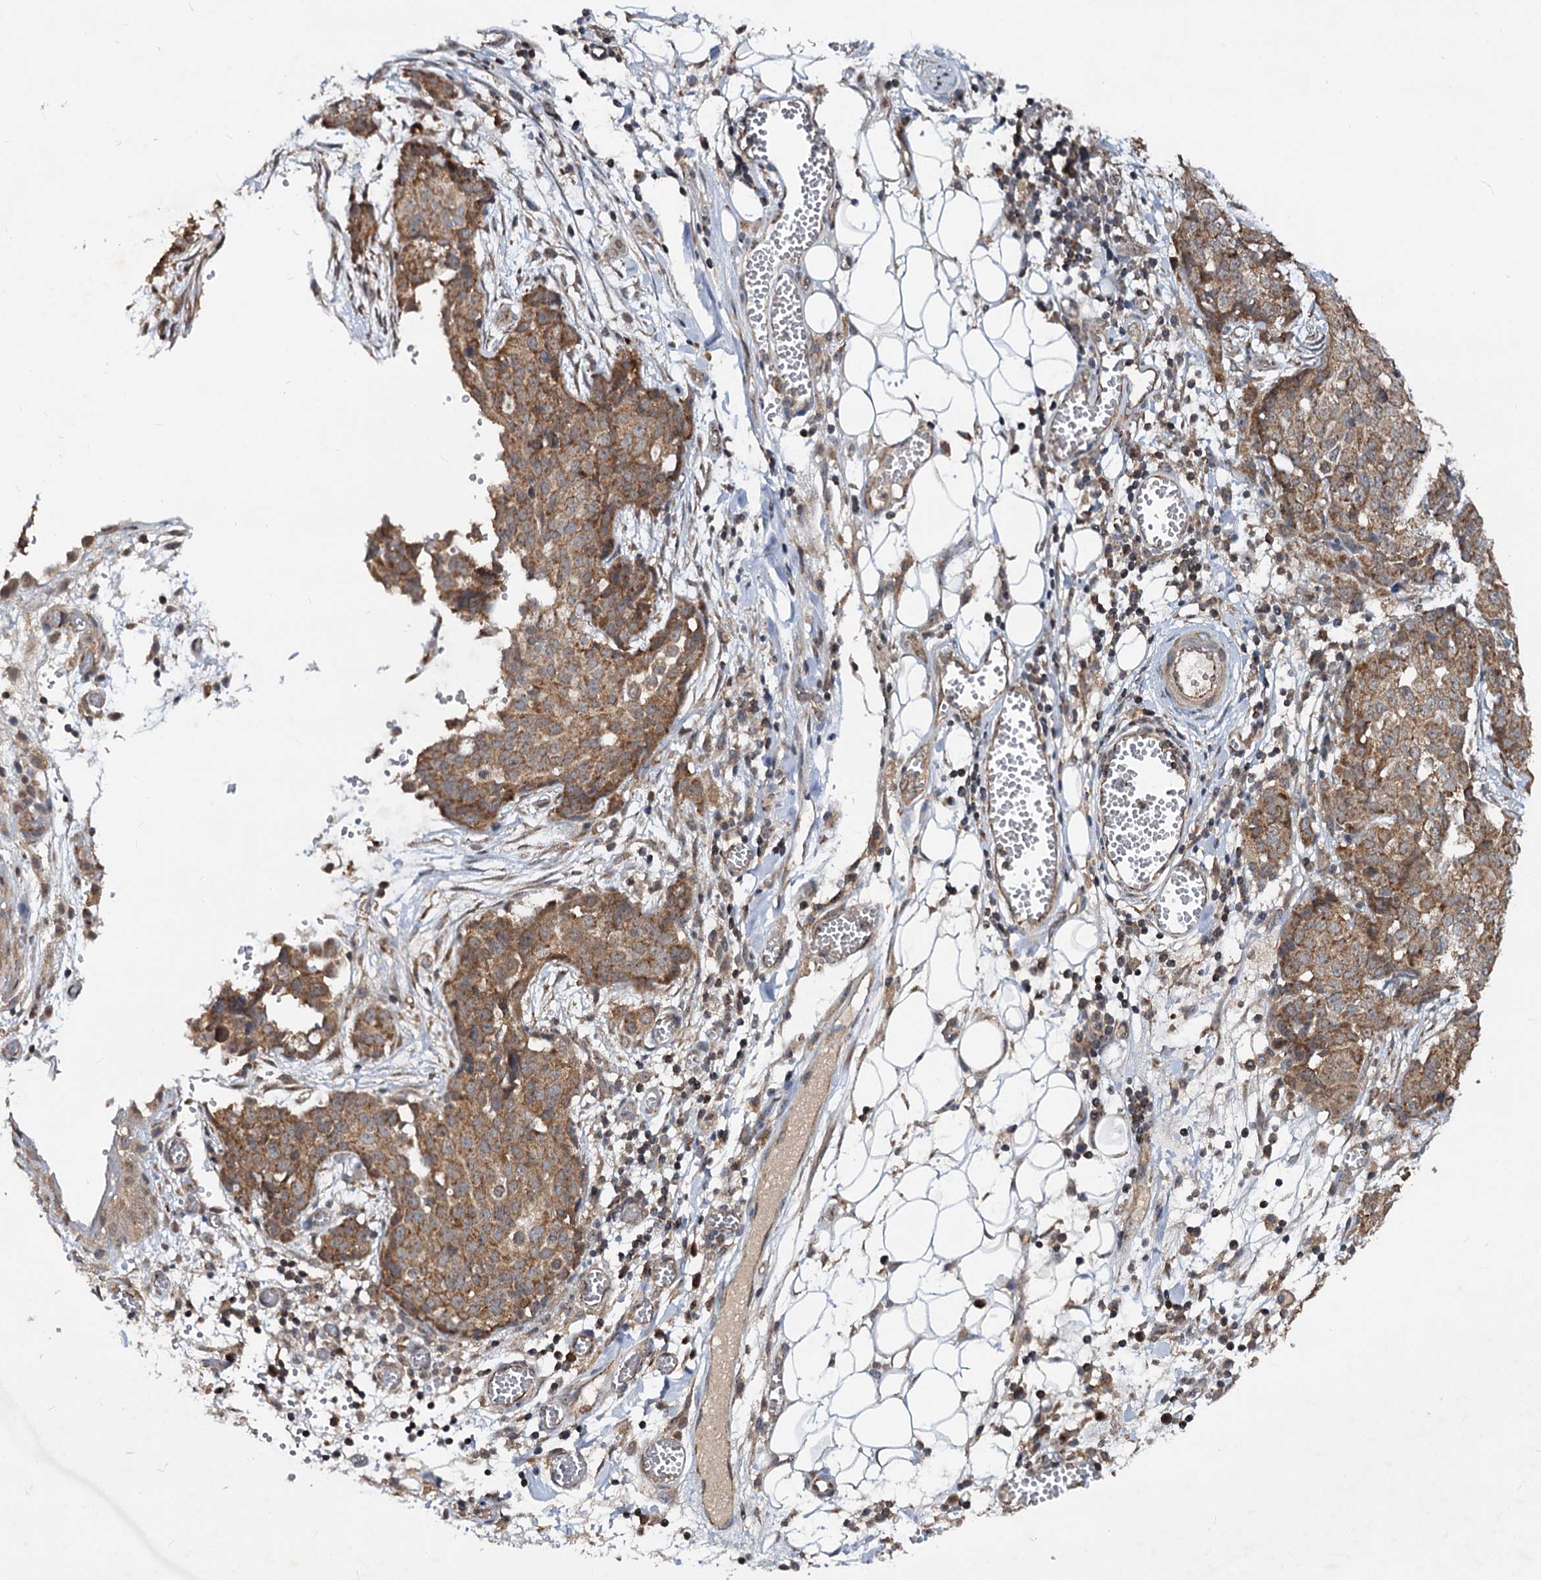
{"staining": {"intensity": "moderate", "quantity": ">75%", "location": "cytoplasmic/membranous"}, "tissue": "ovarian cancer", "cell_type": "Tumor cells", "image_type": "cancer", "snomed": [{"axis": "morphology", "description": "Cystadenocarcinoma, serous, NOS"}, {"axis": "topography", "description": "Soft tissue"}, {"axis": "topography", "description": "Ovary"}], "caption": "Protein expression analysis of ovarian cancer shows moderate cytoplasmic/membranous positivity in approximately >75% of tumor cells.", "gene": "CEP76", "patient": {"sex": "female", "age": 57}}